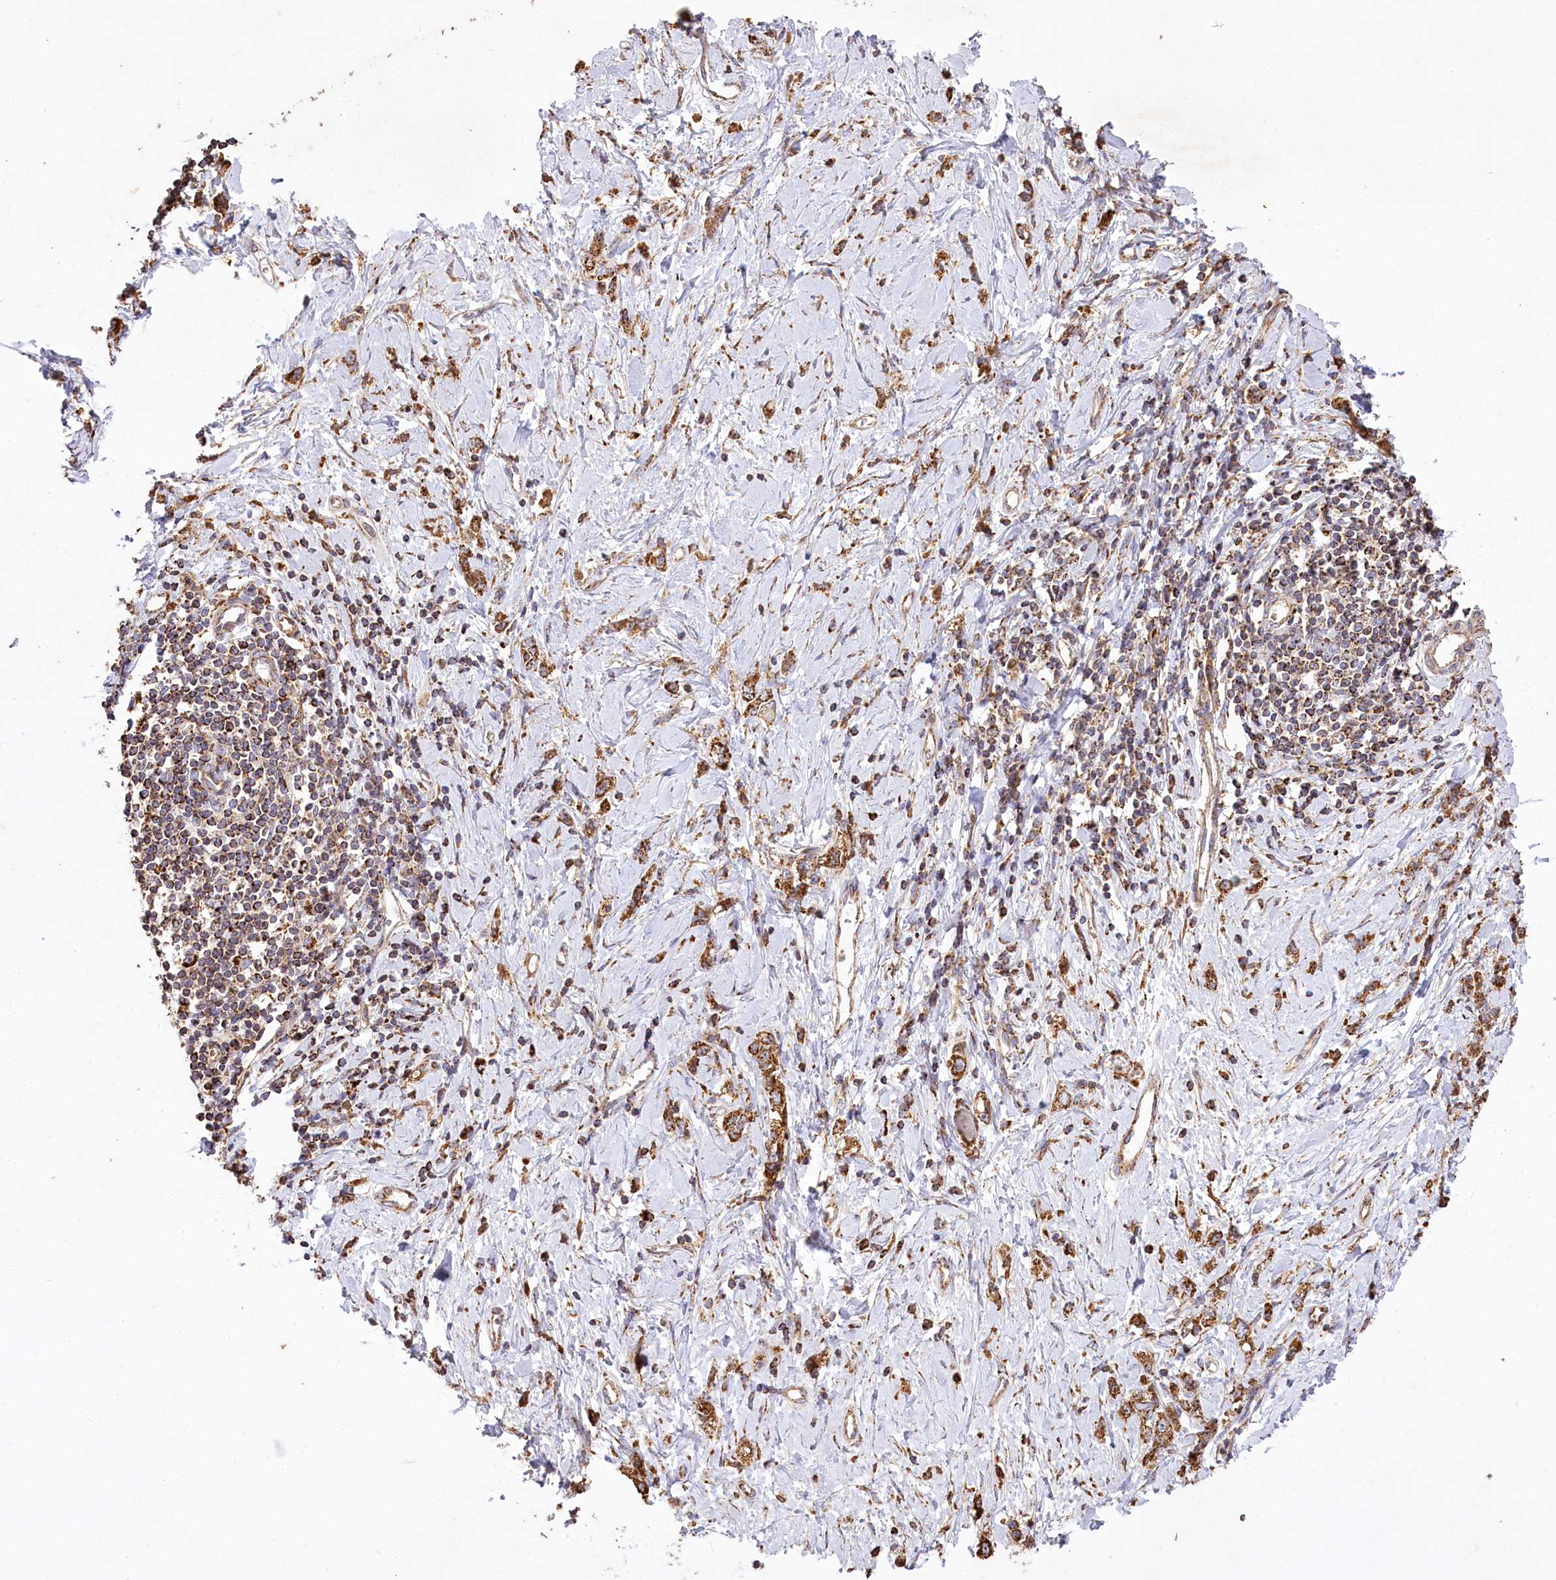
{"staining": {"intensity": "strong", "quantity": "25%-75%", "location": "cytoplasmic/membranous"}, "tissue": "stomach cancer", "cell_type": "Tumor cells", "image_type": "cancer", "snomed": [{"axis": "morphology", "description": "Adenocarcinoma, NOS"}, {"axis": "topography", "description": "Stomach"}], "caption": "Protein staining exhibits strong cytoplasmic/membranous staining in about 25%-75% of tumor cells in stomach cancer.", "gene": "CARD19", "patient": {"sex": "female", "age": 76}}